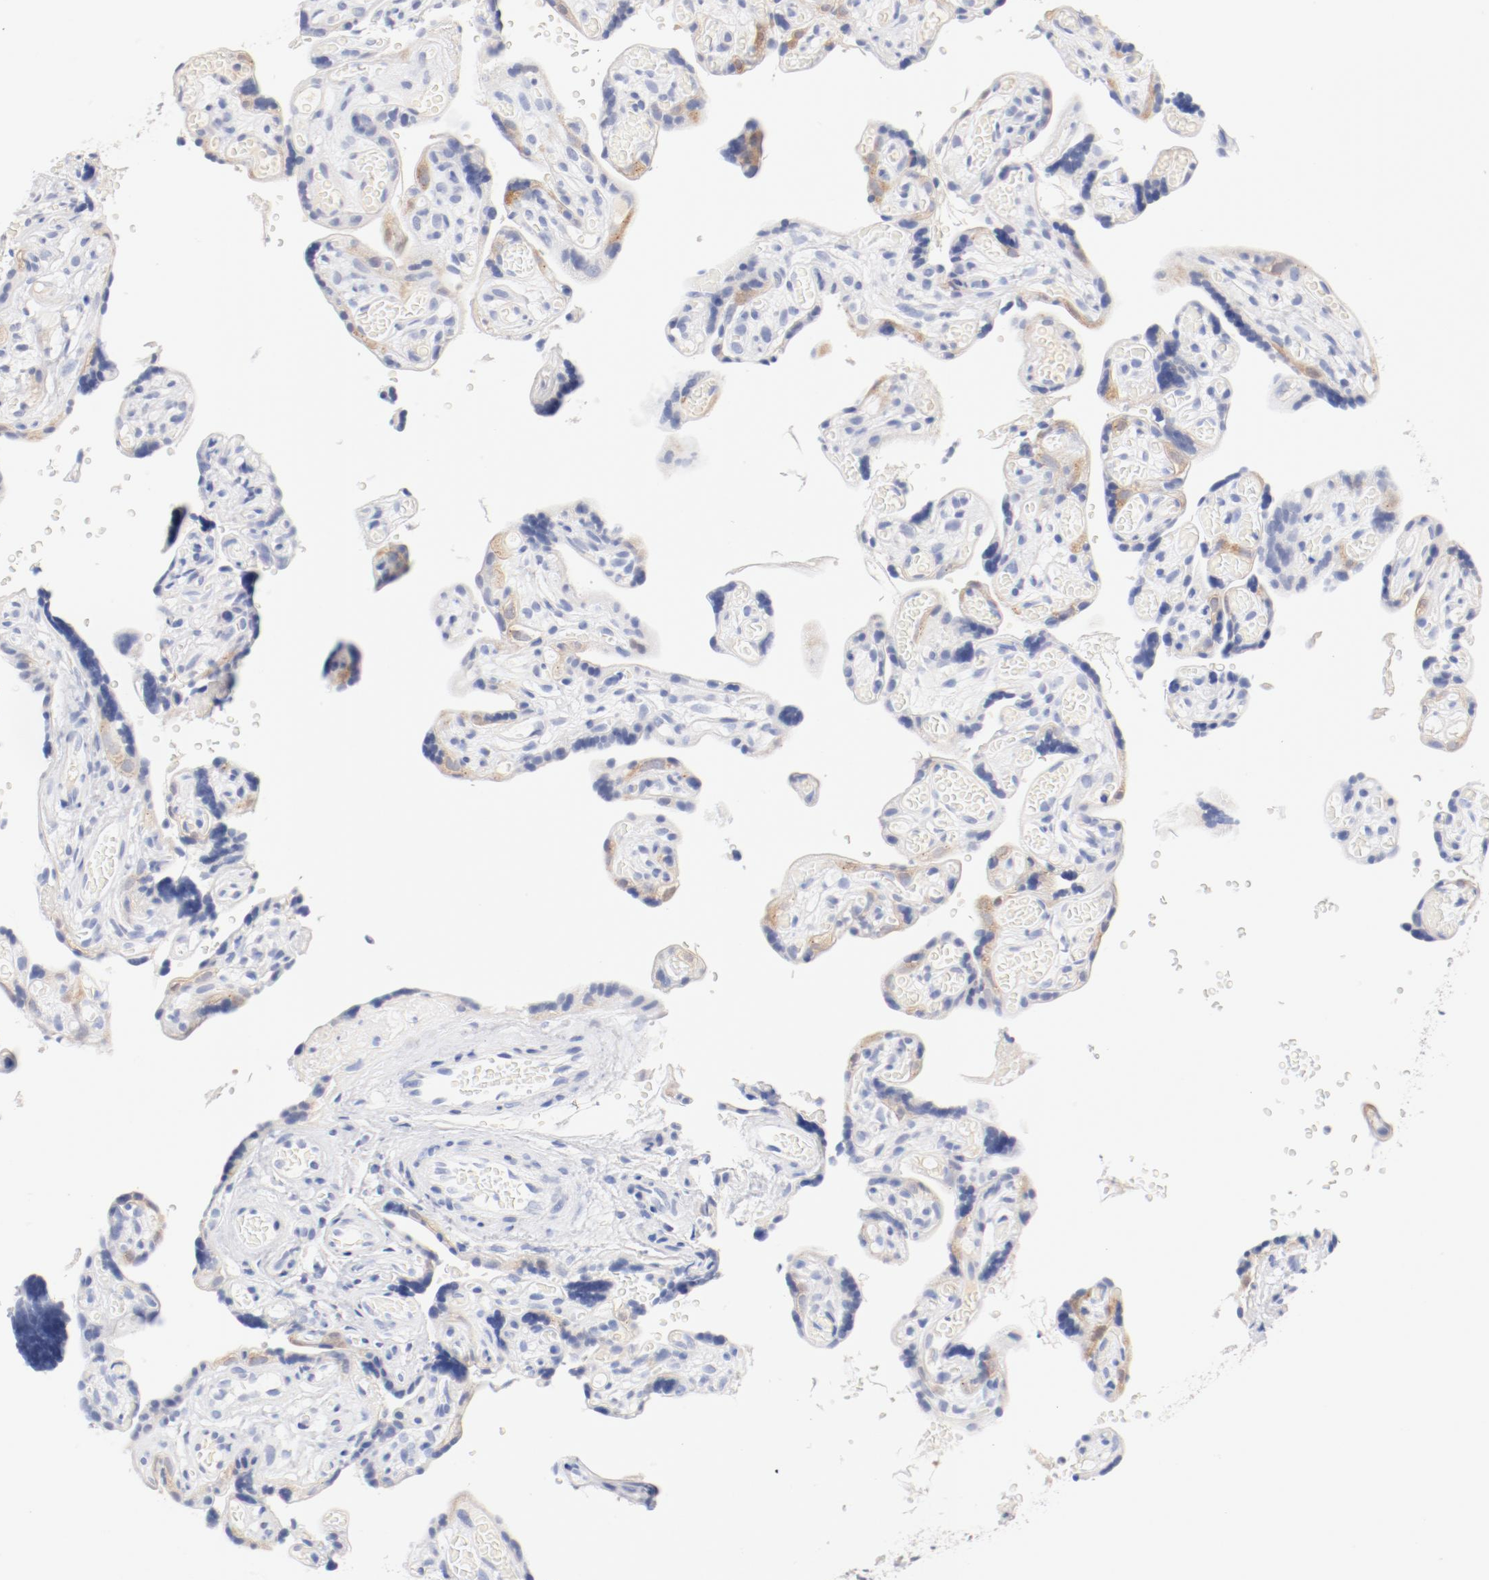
{"staining": {"intensity": "moderate", "quantity": ">75%", "location": "cytoplasmic/membranous"}, "tissue": "placenta", "cell_type": "Decidual cells", "image_type": "normal", "snomed": [{"axis": "morphology", "description": "Normal tissue, NOS"}, {"axis": "topography", "description": "Placenta"}], "caption": "There is medium levels of moderate cytoplasmic/membranous positivity in decidual cells of unremarkable placenta, as demonstrated by immunohistochemical staining (brown color).", "gene": "HOMER1", "patient": {"sex": "female", "age": 30}}